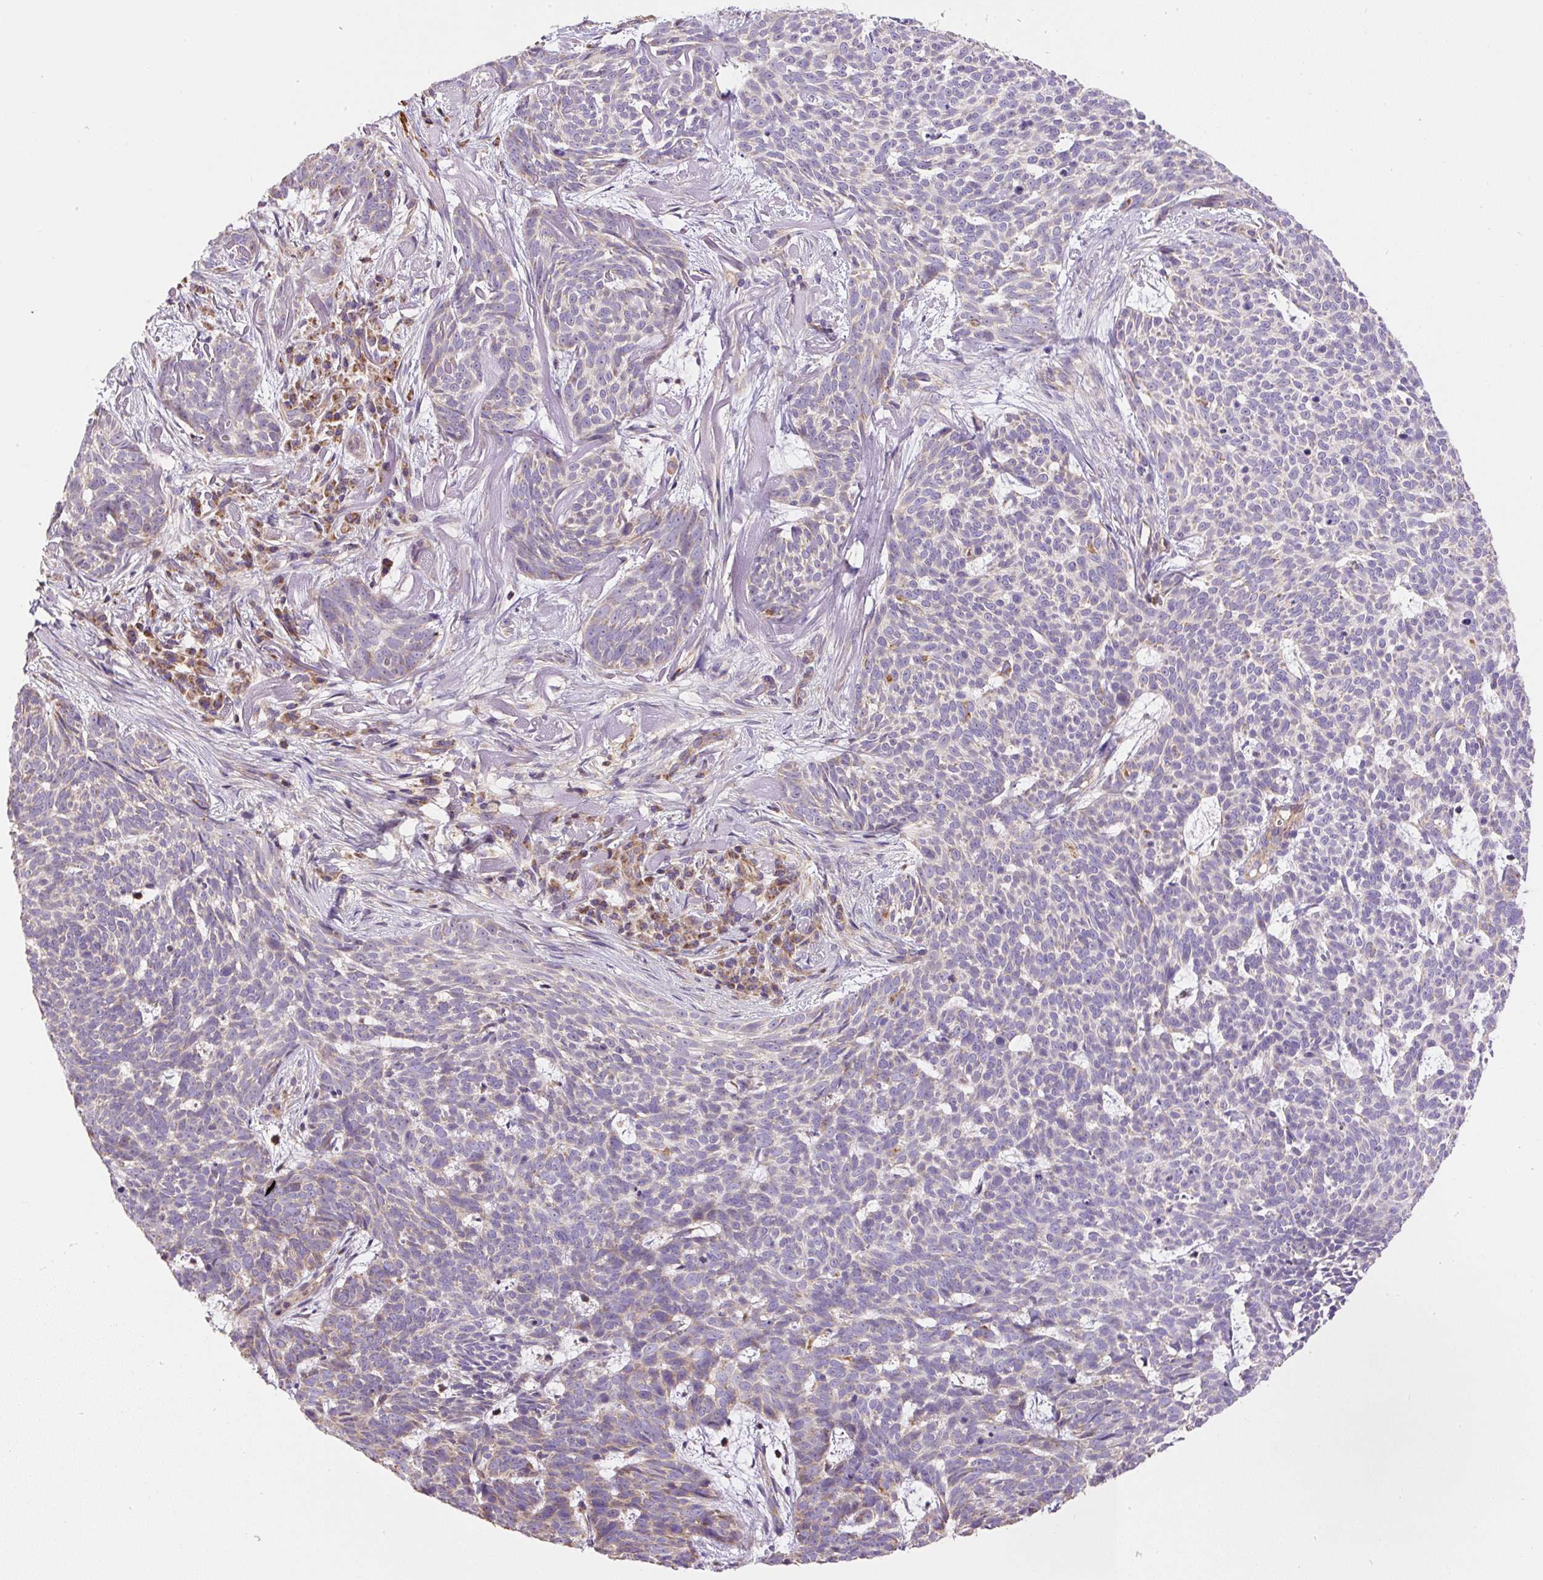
{"staining": {"intensity": "negative", "quantity": "none", "location": "none"}, "tissue": "skin cancer", "cell_type": "Tumor cells", "image_type": "cancer", "snomed": [{"axis": "morphology", "description": "Basal cell carcinoma"}, {"axis": "topography", "description": "Skin"}], "caption": "Protein analysis of skin cancer exhibits no significant positivity in tumor cells.", "gene": "NDUFAF2", "patient": {"sex": "female", "age": 93}}